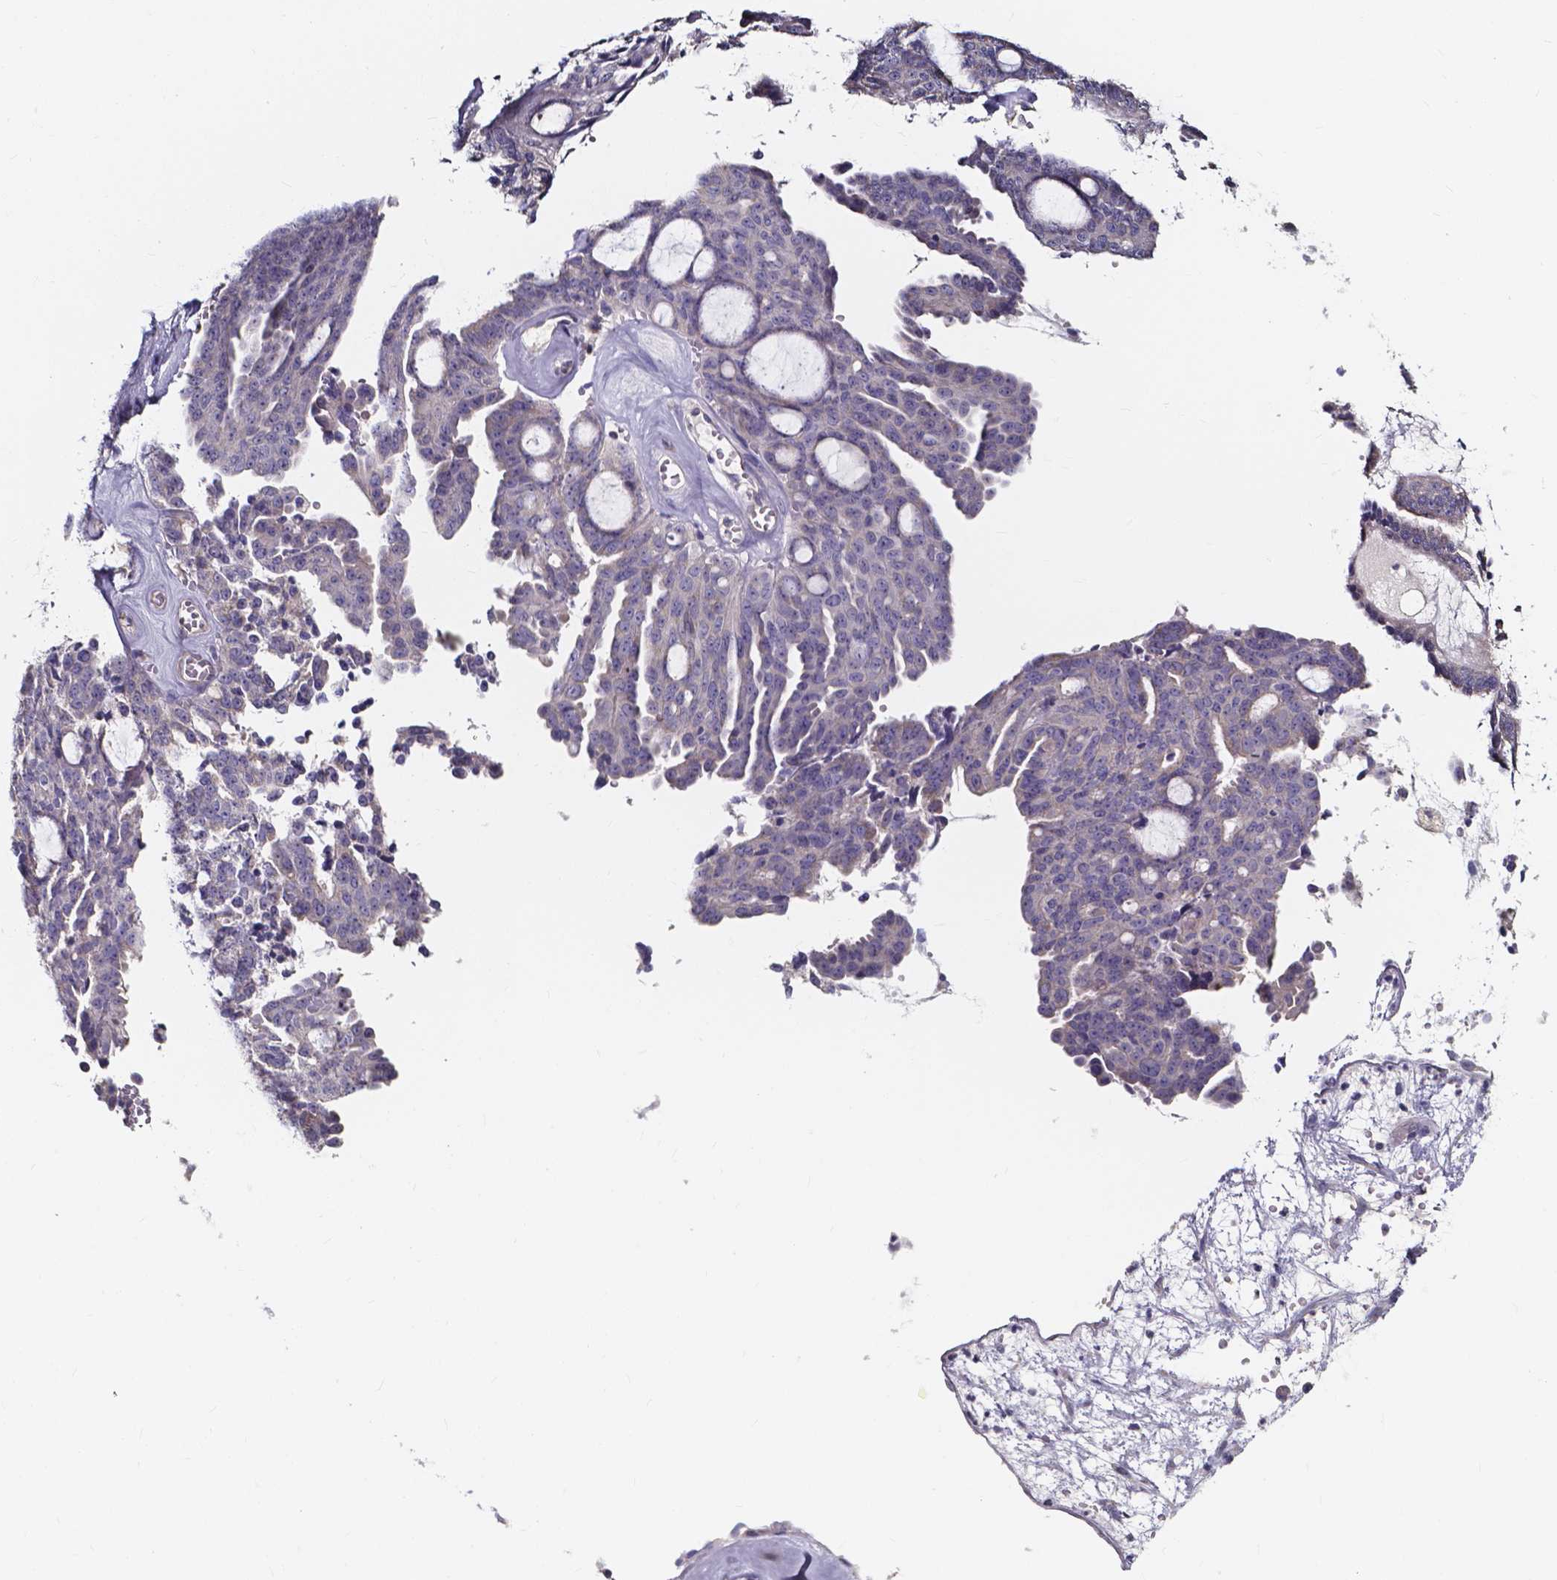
{"staining": {"intensity": "negative", "quantity": "none", "location": "none"}, "tissue": "ovarian cancer", "cell_type": "Tumor cells", "image_type": "cancer", "snomed": [{"axis": "morphology", "description": "Cystadenocarcinoma, serous, NOS"}, {"axis": "topography", "description": "Ovary"}], "caption": "High power microscopy histopathology image of an IHC photomicrograph of serous cystadenocarcinoma (ovarian), revealing no significant positivity in tumor cells. Nuclei are stained in blue.", "gene": "THEMIS", "patient": {"sex": "female", "age": 71}}